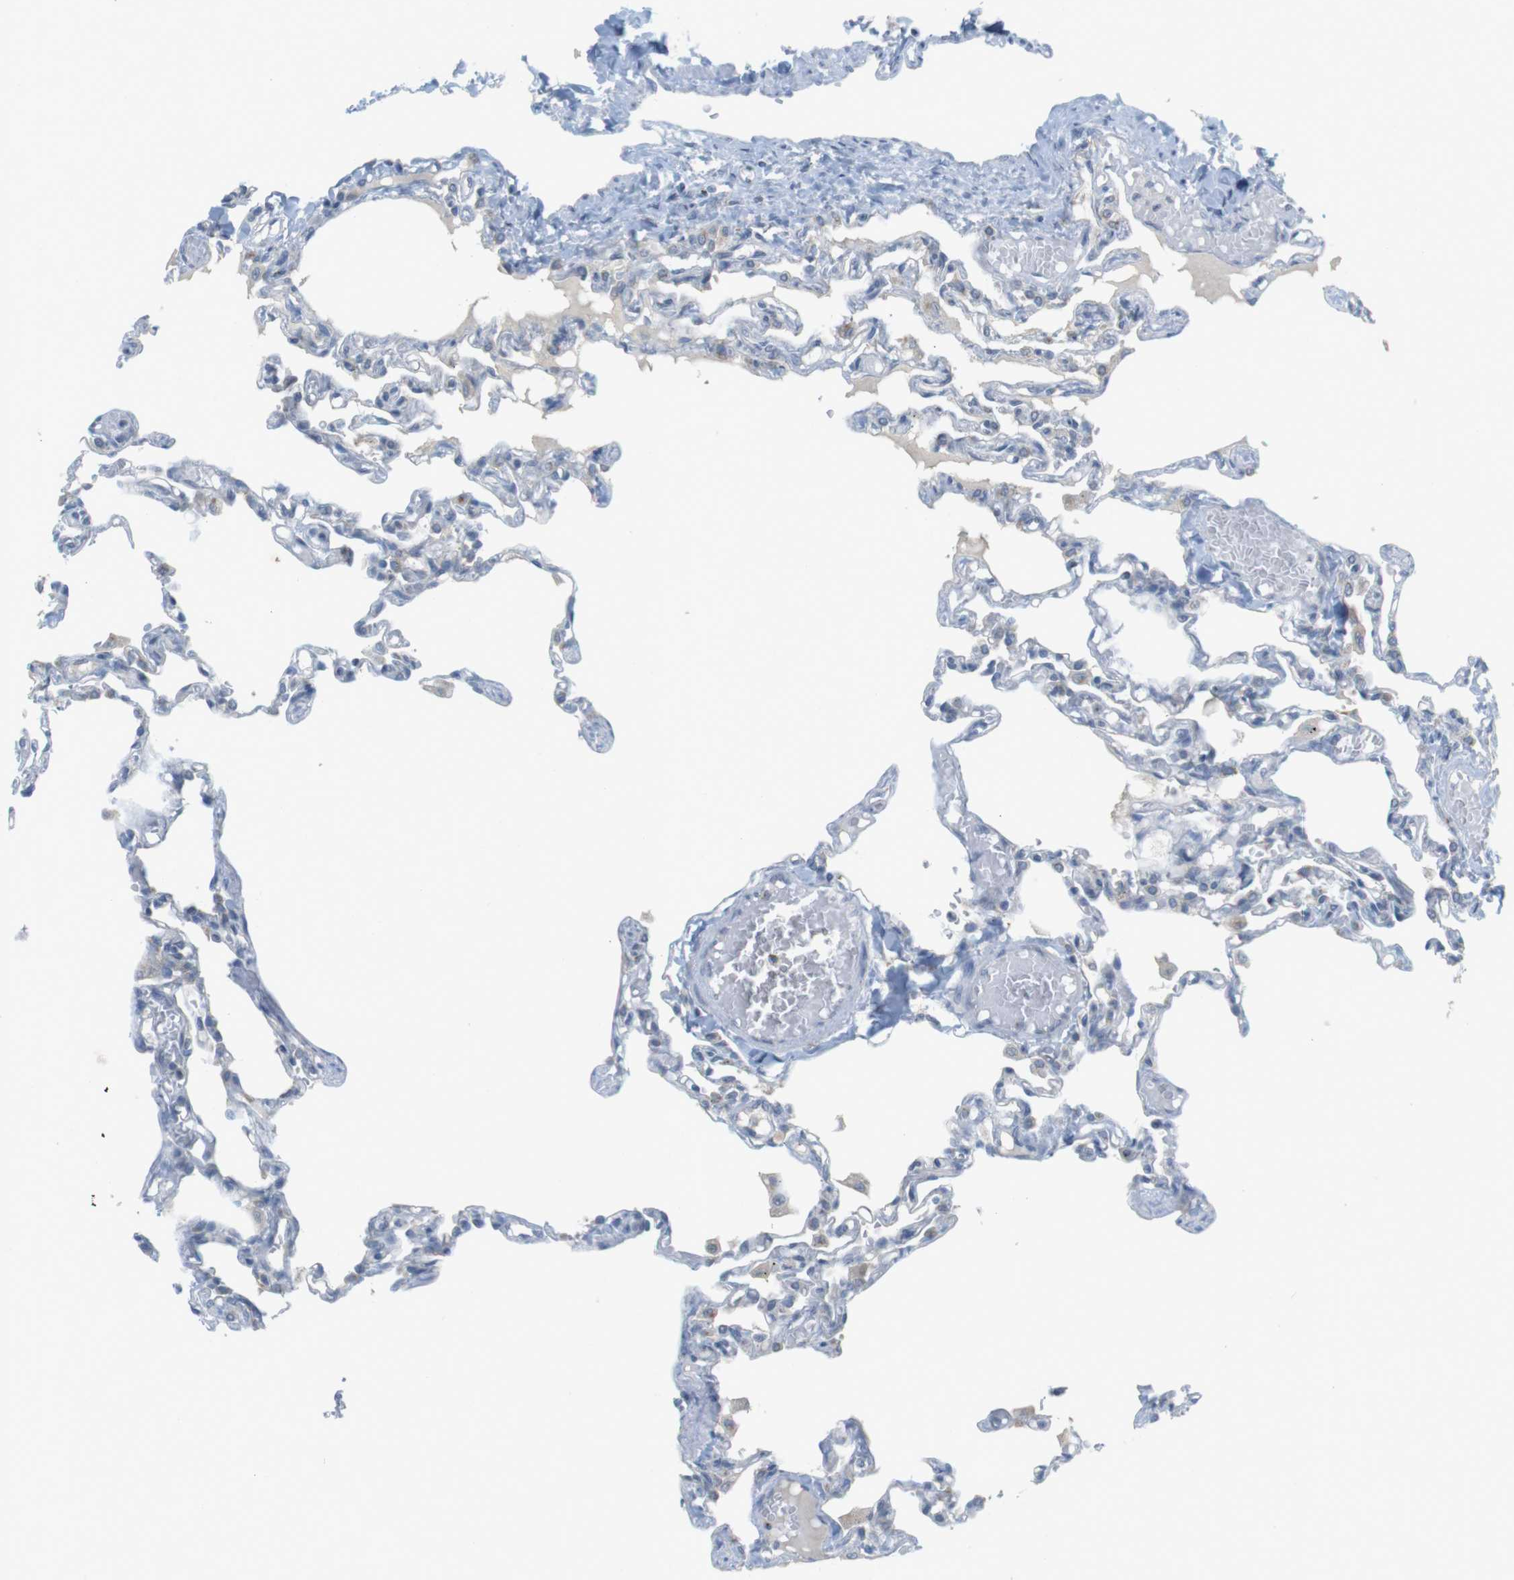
{"staining": {"intensity": "negative", "quantity": "none", "location": "none"}, "tissue": "lung", "cell_type": "Alveolar cells", "image_type": "normal", "snomed": [{"axis": "morphology", "description": "Normal tissue, NOS"}, {"axis": "topography", "description": "Lung"}], "caption": "Immunohistochemical staining of normal human lung displays no significant expression in alveolar cells.", "gene": "YIPF3", "patient": {"sex": "male", "age": 21}}